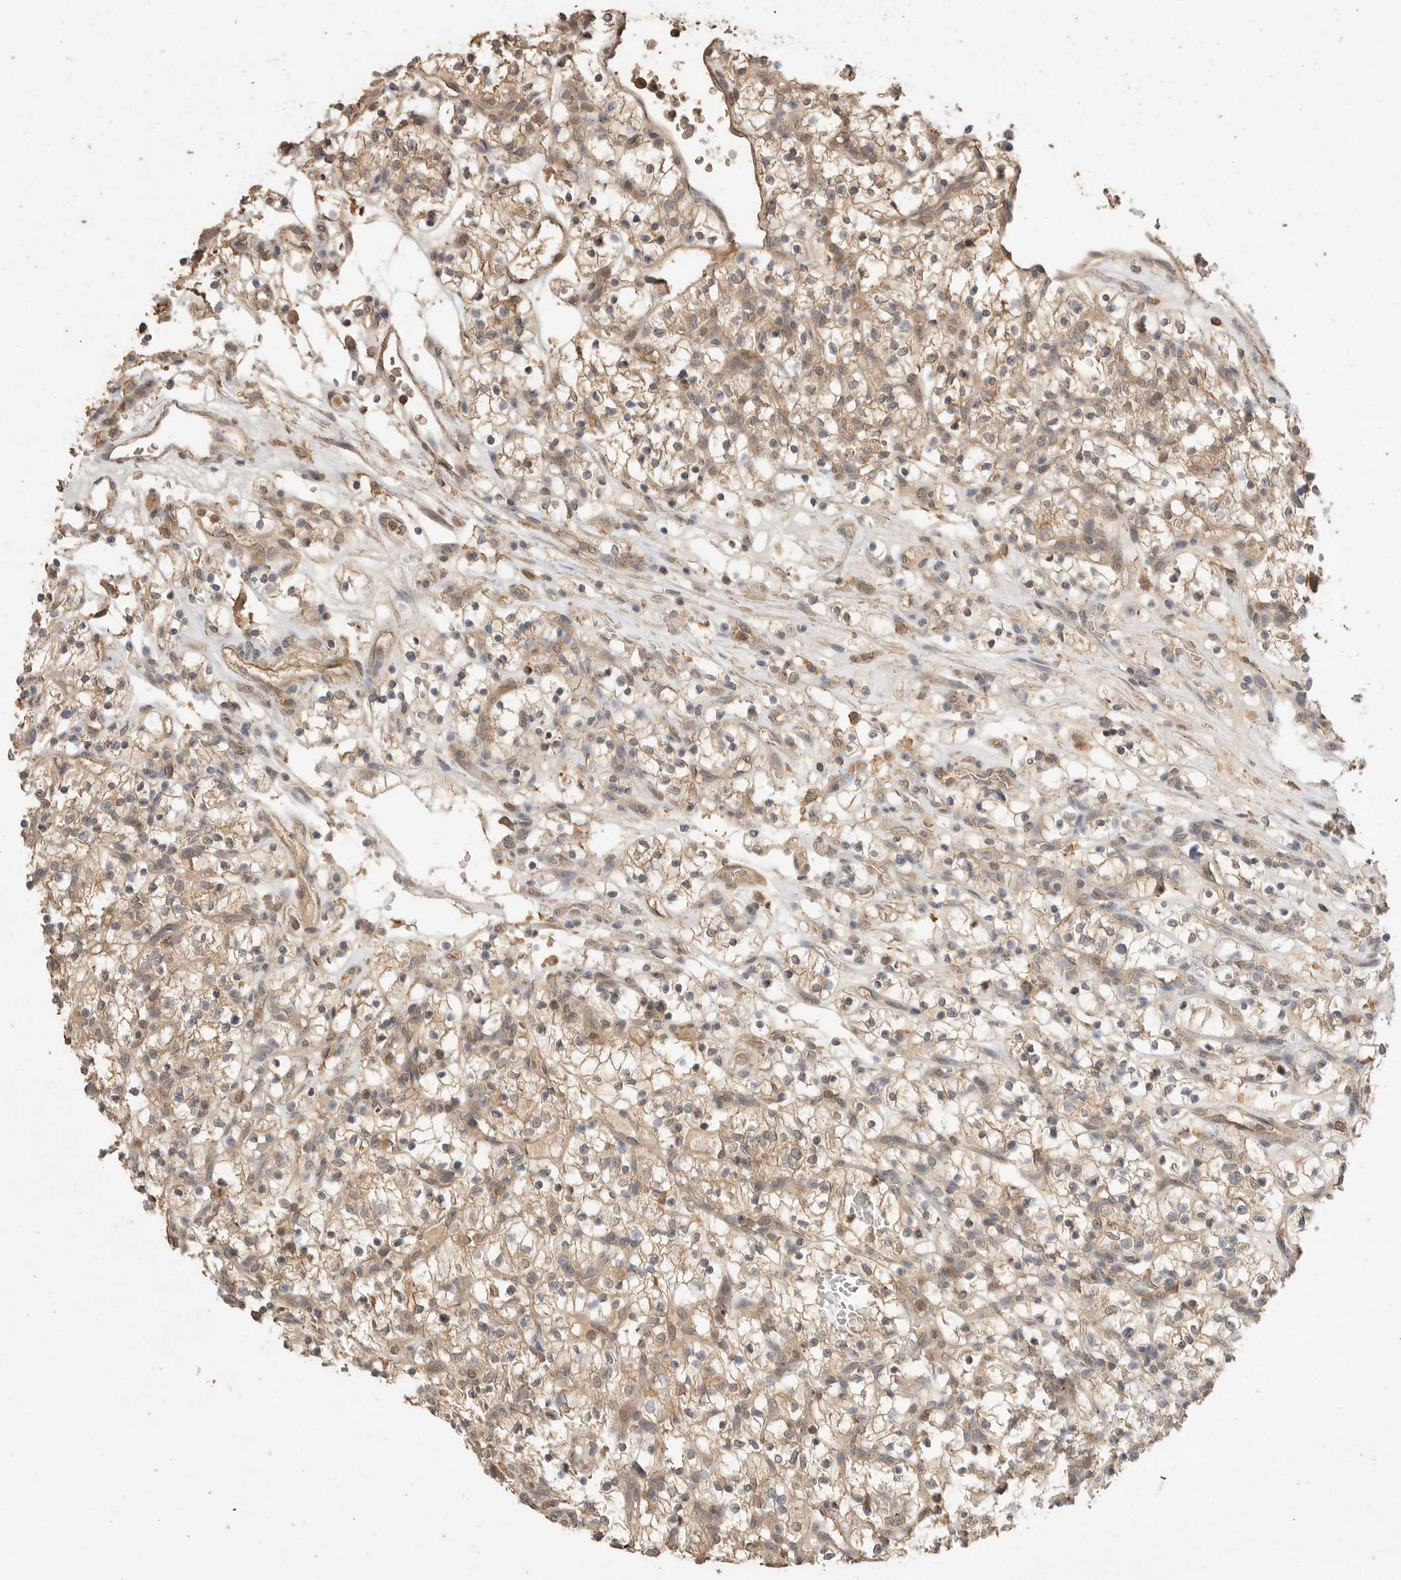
{"staining": {"intensity": "weak", "quantity": "<25%", "location": "nuclear"}, "tissue": "renal cancer", "cell_type": "Tumor cells", "image_type": "cancer", "snomed": [{"axis": "morphology", "description": "Adenocarcinoma, NOS"}, {"axis": "topography", "description": "Kidney"}], "caption": "Tumor cells show no significant protein staining in renal adenocarcinoma. Brightfield microscopy of immunohistochemistry (IHC) stained with DAB (brown) and hematoxylin (blue), captured at high magnification.", "gene": "MAP2K1", "patient": {"sex": "female", "age": 57}}